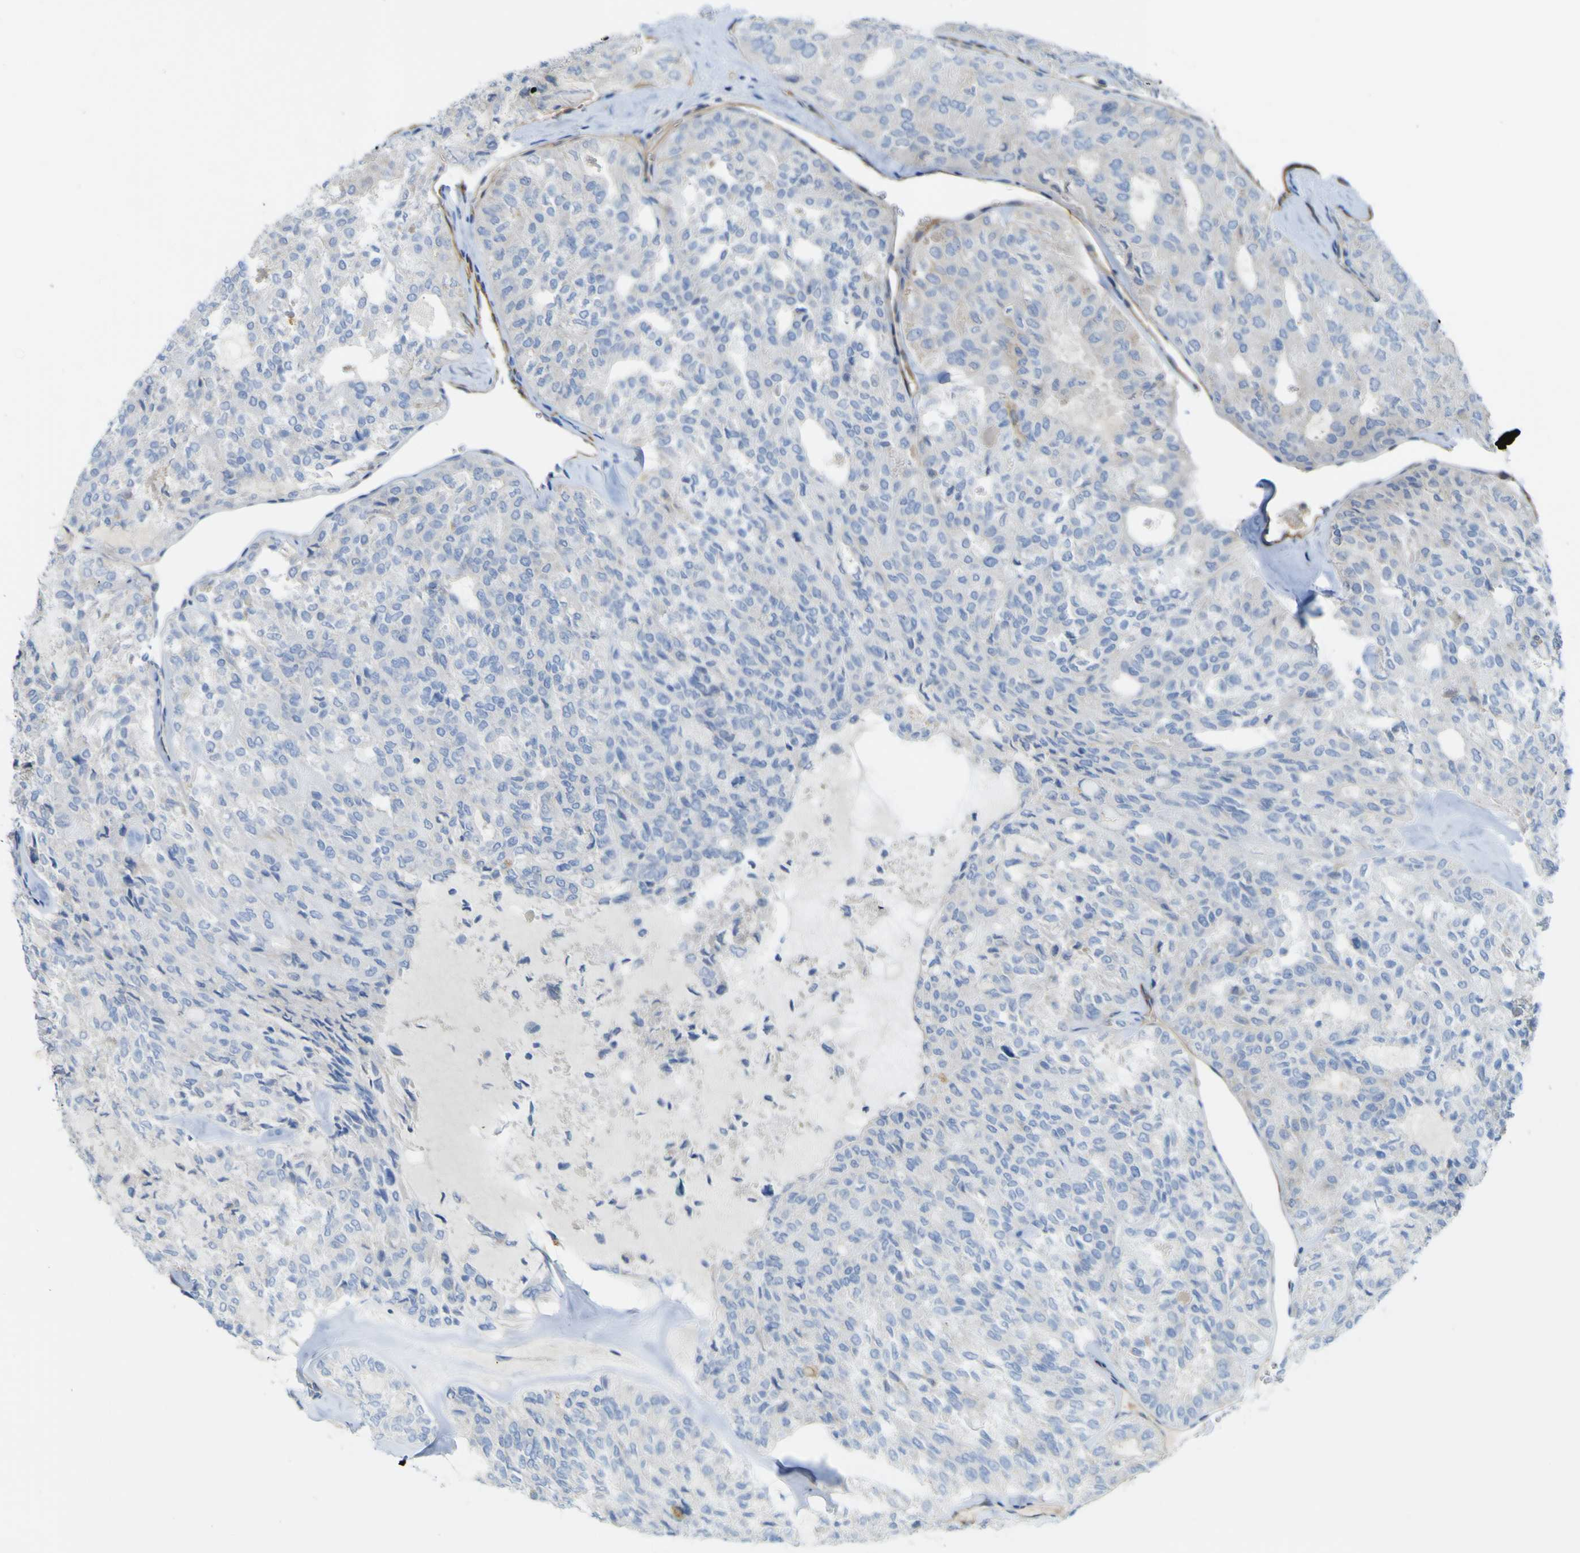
{"staining": {"intensity": "negative", "quantity": "none", "location": "none"}, "tissue": "thyroid cancer", "cell_type": "Tumor cells", "image_type": "cancer", "snomed": [{"axis": "morphology", "description": "Follicular adenoma carcinoma, NOS"}, {"axis": "topography", "description": "Thyroid gland"}], "caption": "A photomicrograph of human follicular adenoma carcinoma (thyroid) is negative for staining in tumor cells. (Immunohistochemistry, brightfield microscopy, high magnification).", "gene": "CD93", "patient": {"sex": "male", "age": 75}}